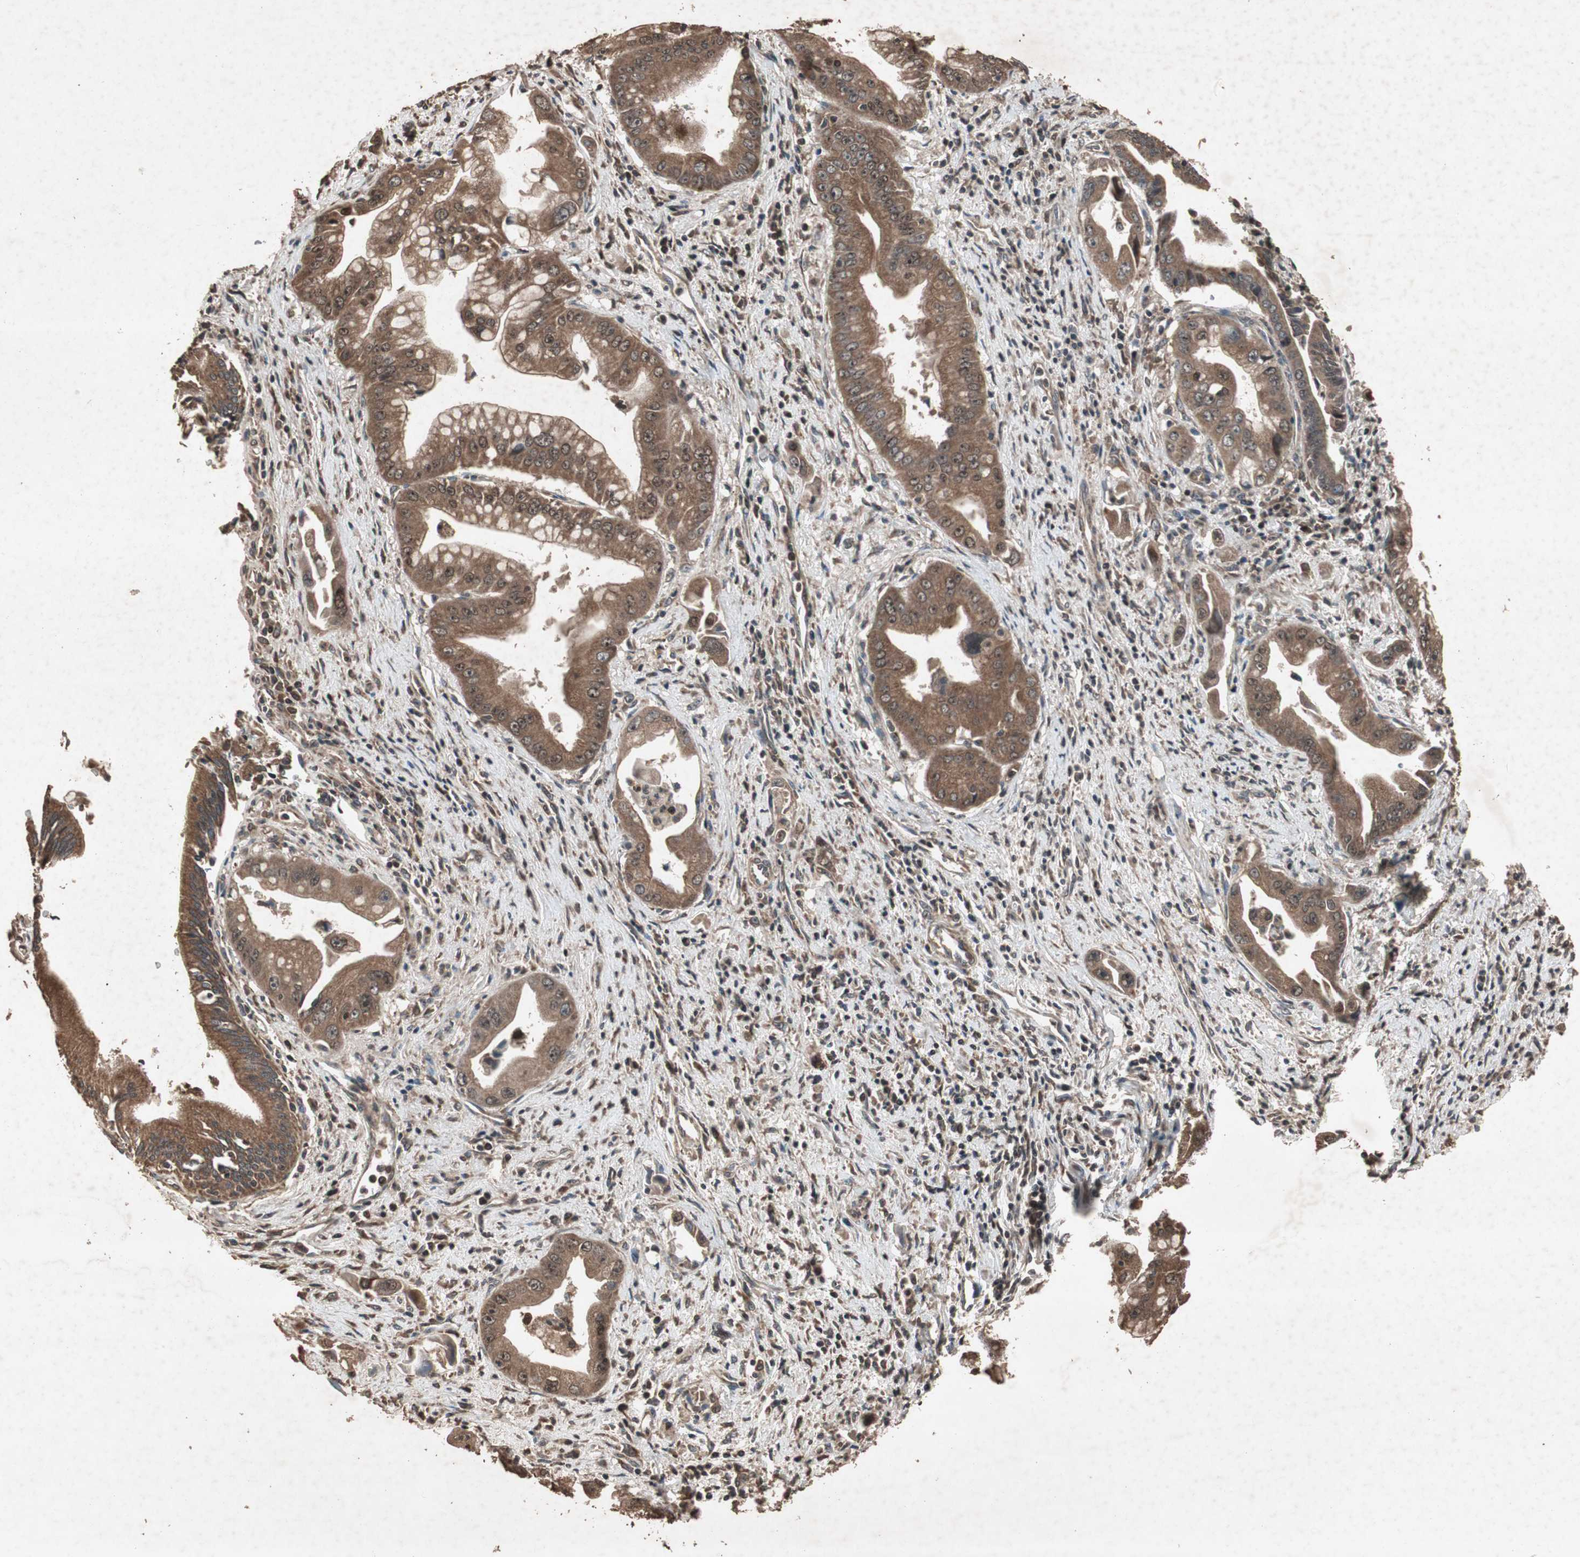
{"staining": {"intensity": "strong", "quantity": ">75%", "location": "cytoplasmic/membranous"}, "tissue": "pancreatic cancer", "cell_type": "Tumor cells", "image_type": "cancer", "snomed": [{"axis": "morphology", "description": "Adenocarcinoma, NOS"}, {"axis": "topography", "description": "Pancreas"}], "caption": "Immunohistochemistry (IHC) photomicrograph of pancreatic cancer (adenocarcinoma) stained for a protein (brown), which exhibits high levels of strong cytoplasmic/membranous expression in about >75% of tumor cells.", "gene": "LAMTOR5", "patient": {"sex": "male", "age": 59}}